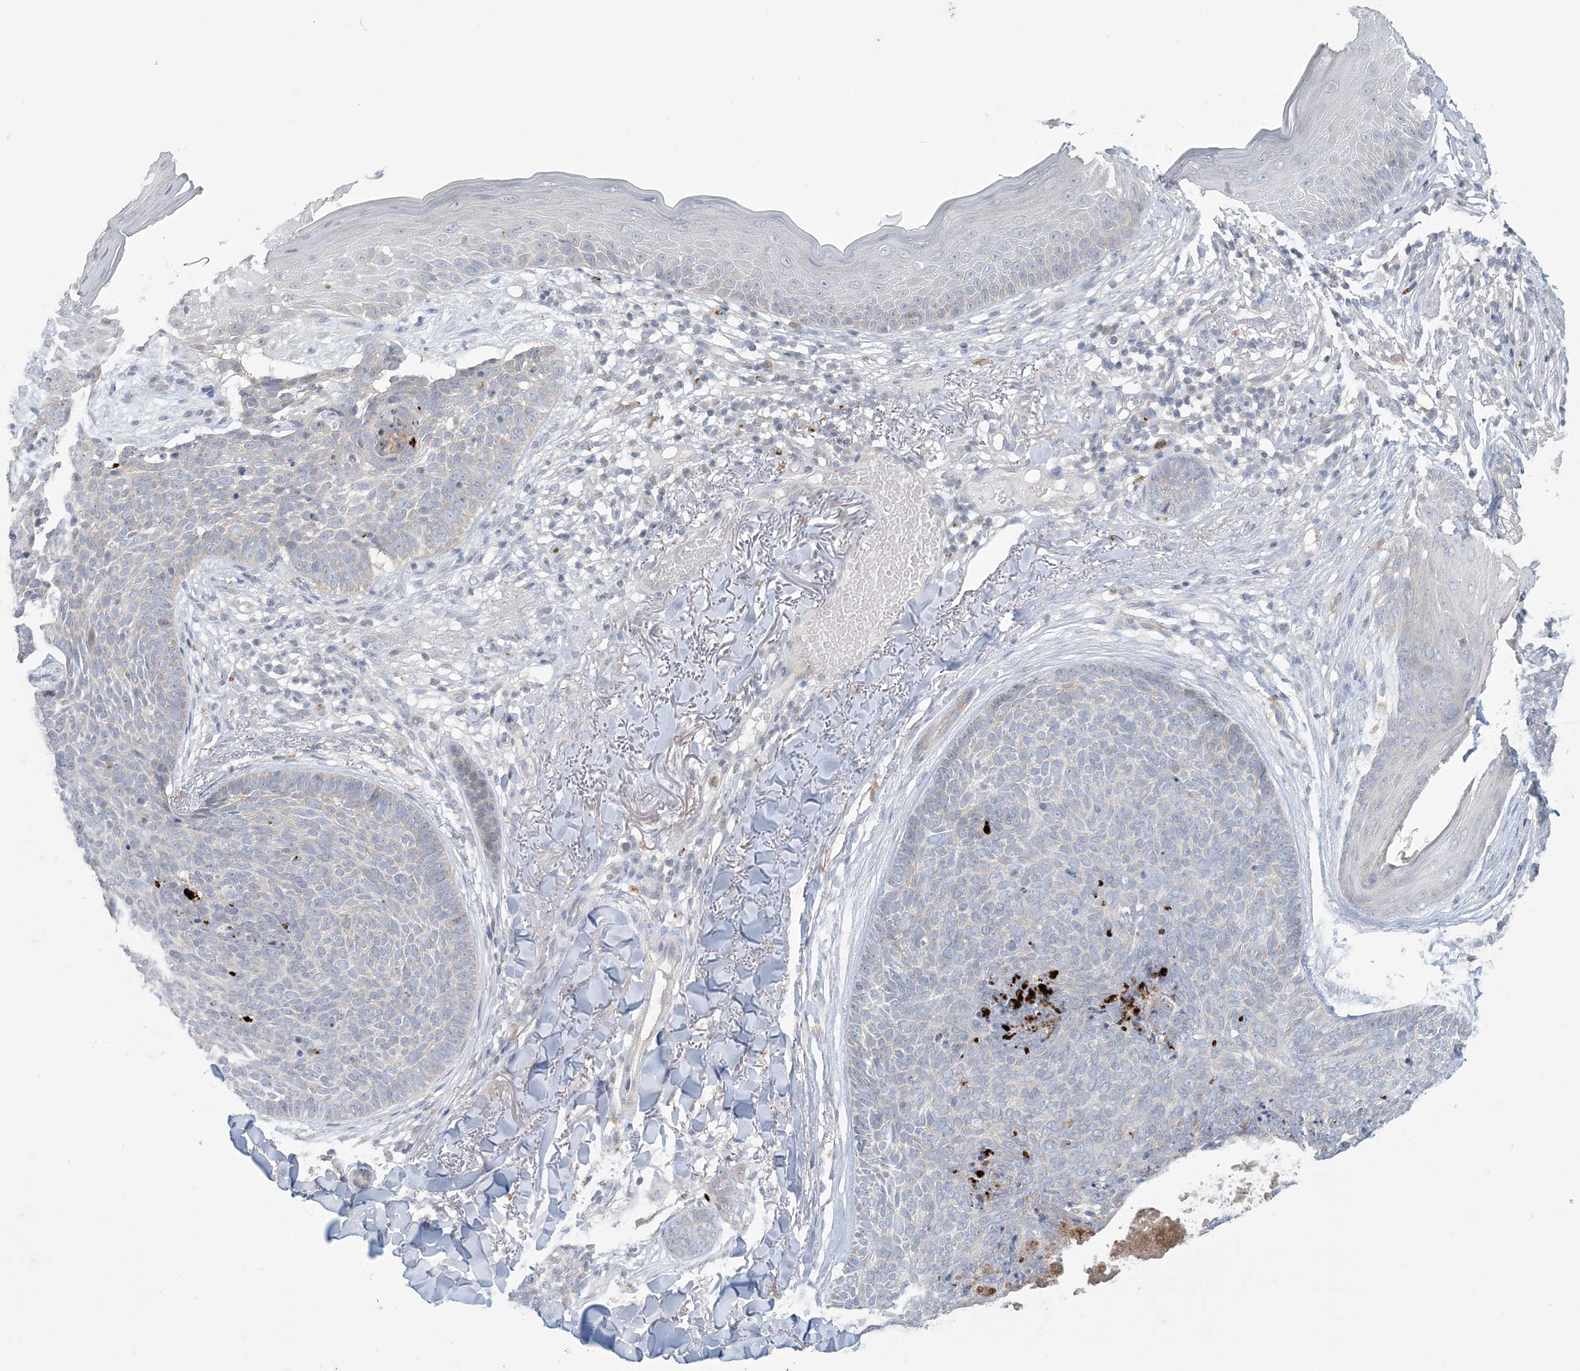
{"staining": {"intensity": "negative", "quantity": "none", "location": "none"}, "tissue": "skin cancer", "cell_type": "Tumor cells", "image_type": "cancer", "snomed": [{"axis": "morphology", "description": "Basal cell carcinoma"}, {"axis": "topography", "description": "Skin"}], "caption": "Human skin cancer (basal cell carcinoma) stained for a protein using immunohistochemistry (IHC) shows no expression in tumor cells.", "gene": "KIF3A", "patient": {"sex": "female", "age": 70}}